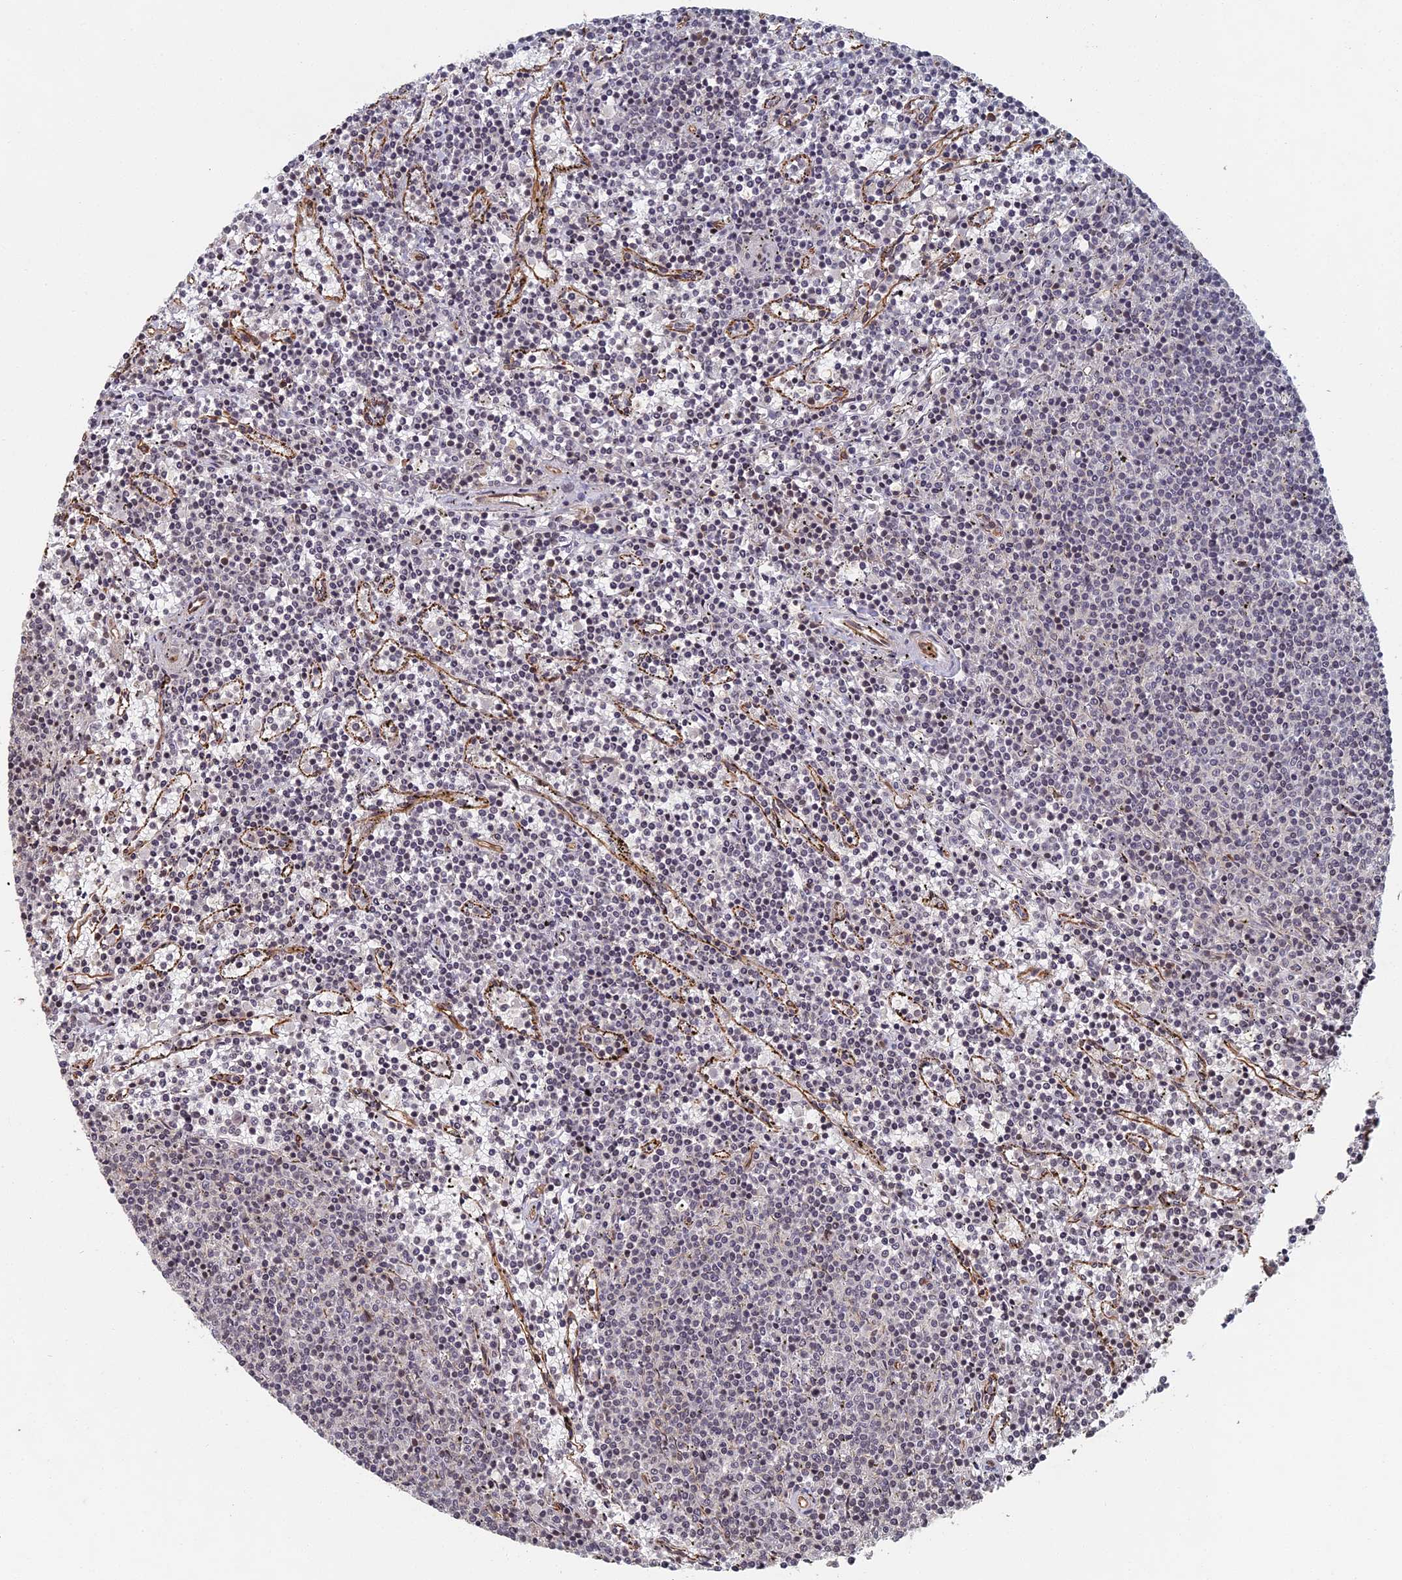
{"staining": {"intensity": "negative", "quantity": "none", "location": "none"}, "tissue": "lymphoma", "cell_type": "Tumor cells", "image_type": "cancer", "snomed": [{"axis": "morphology", "description": "Malignant lymphoma, non-Hodgkin's type, Low grade"}, {"axis": "topography", "description": "Spleen"}], "caption": "A high-resolution micrograph shows IHC staining of lymphoma, which reveals no significant staining in tumor cells.", "gene": "ABCB10", "patient": {"sex": "female", "age": 50}}